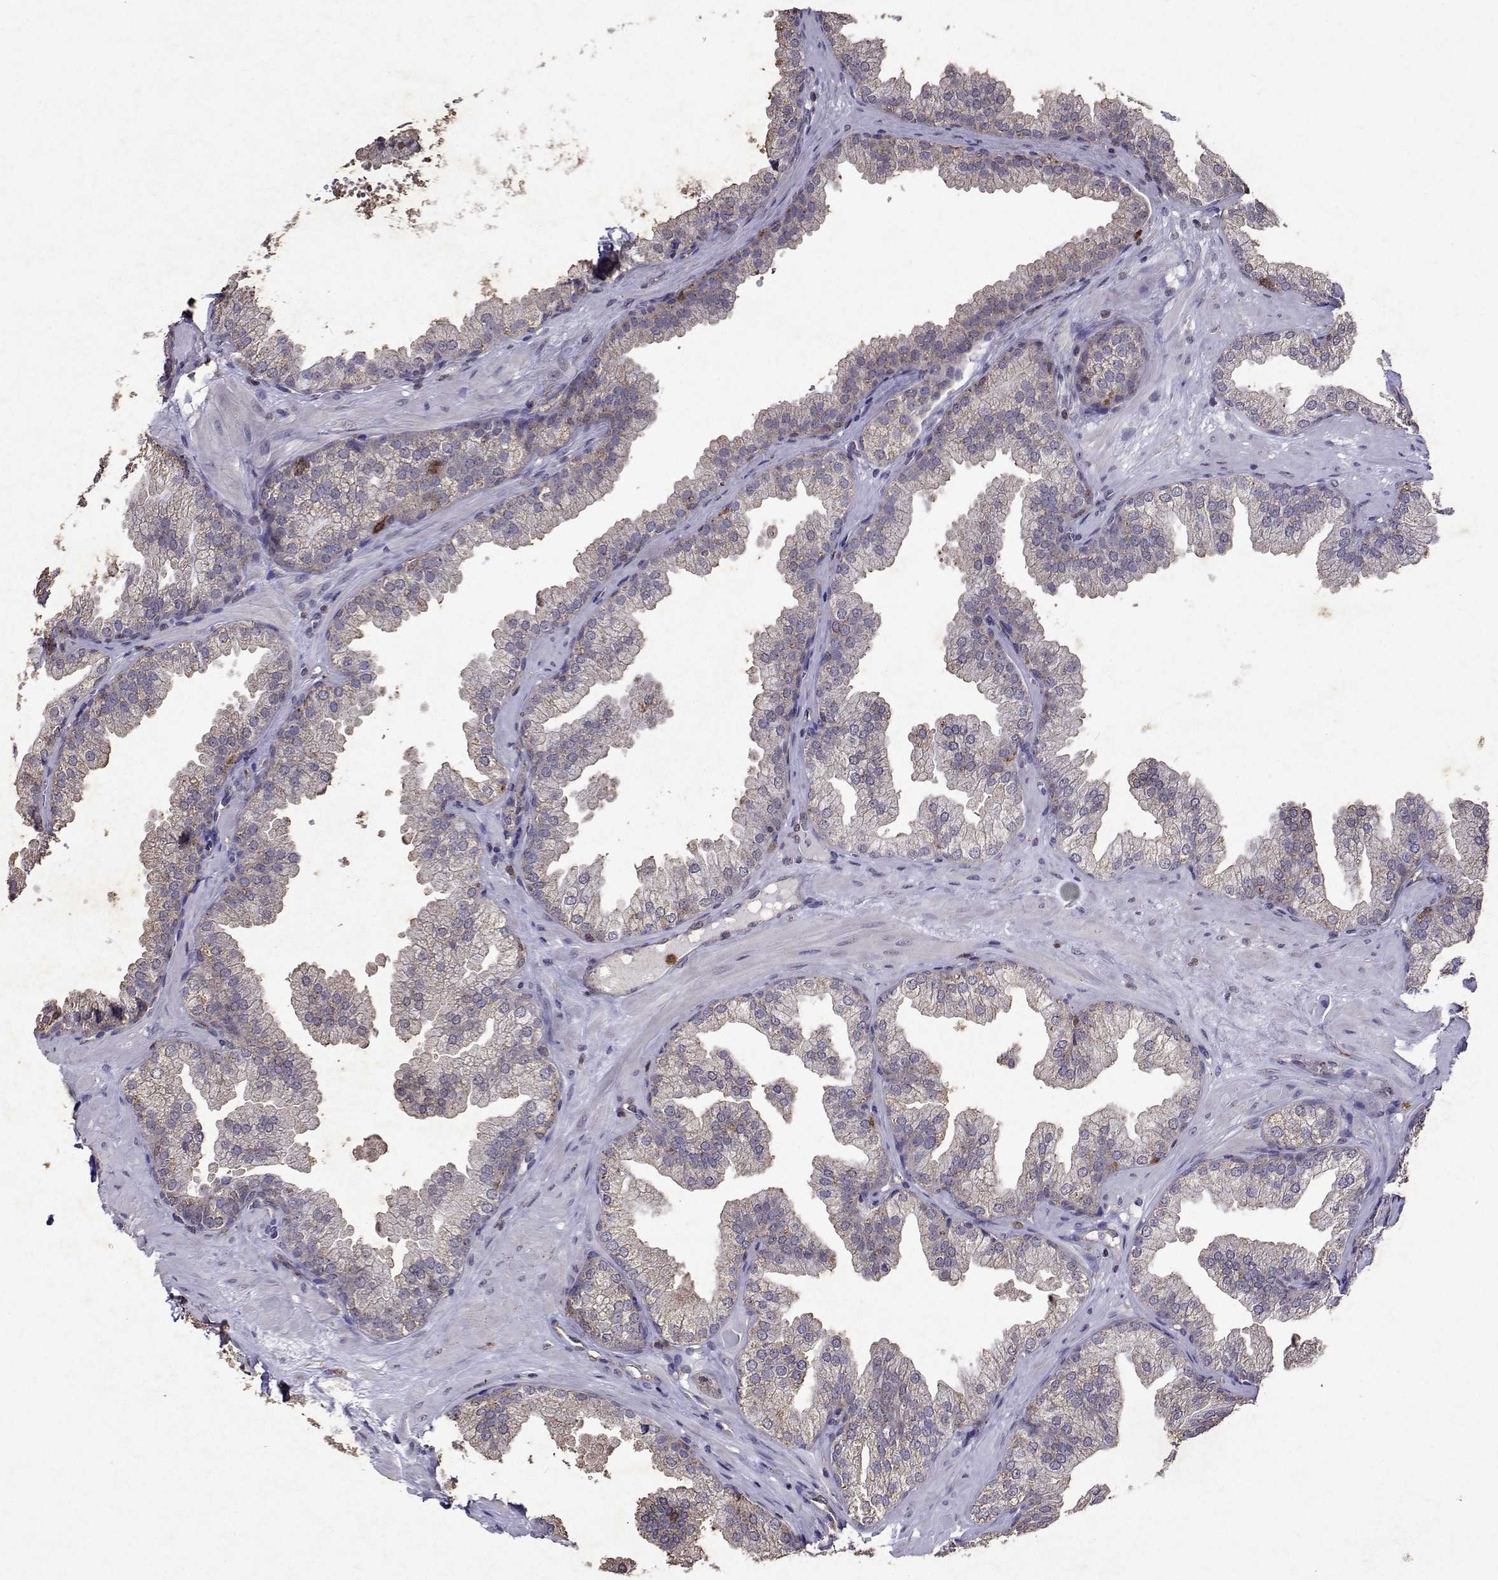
{"staining": {"intensity": "negative", "quantity": "none", "location": "none"}, "tissue": "prostate", "cell_type": "Glandular cells", "image_type": "normal", "snomed": [{"axis": "morphology", "description": "Normal tissue, NOS"}, {"axis": "topography", "description": "Prostate"}], "caption": "DAB immunohistochemical staining of normal prostate shows no significant staining in glandular cells. (Immunohistochemistry (ihc), brightfield microscopy, high magnification).", "gene": "APAF1", "patient": {"sex": "male", "age": 37}}